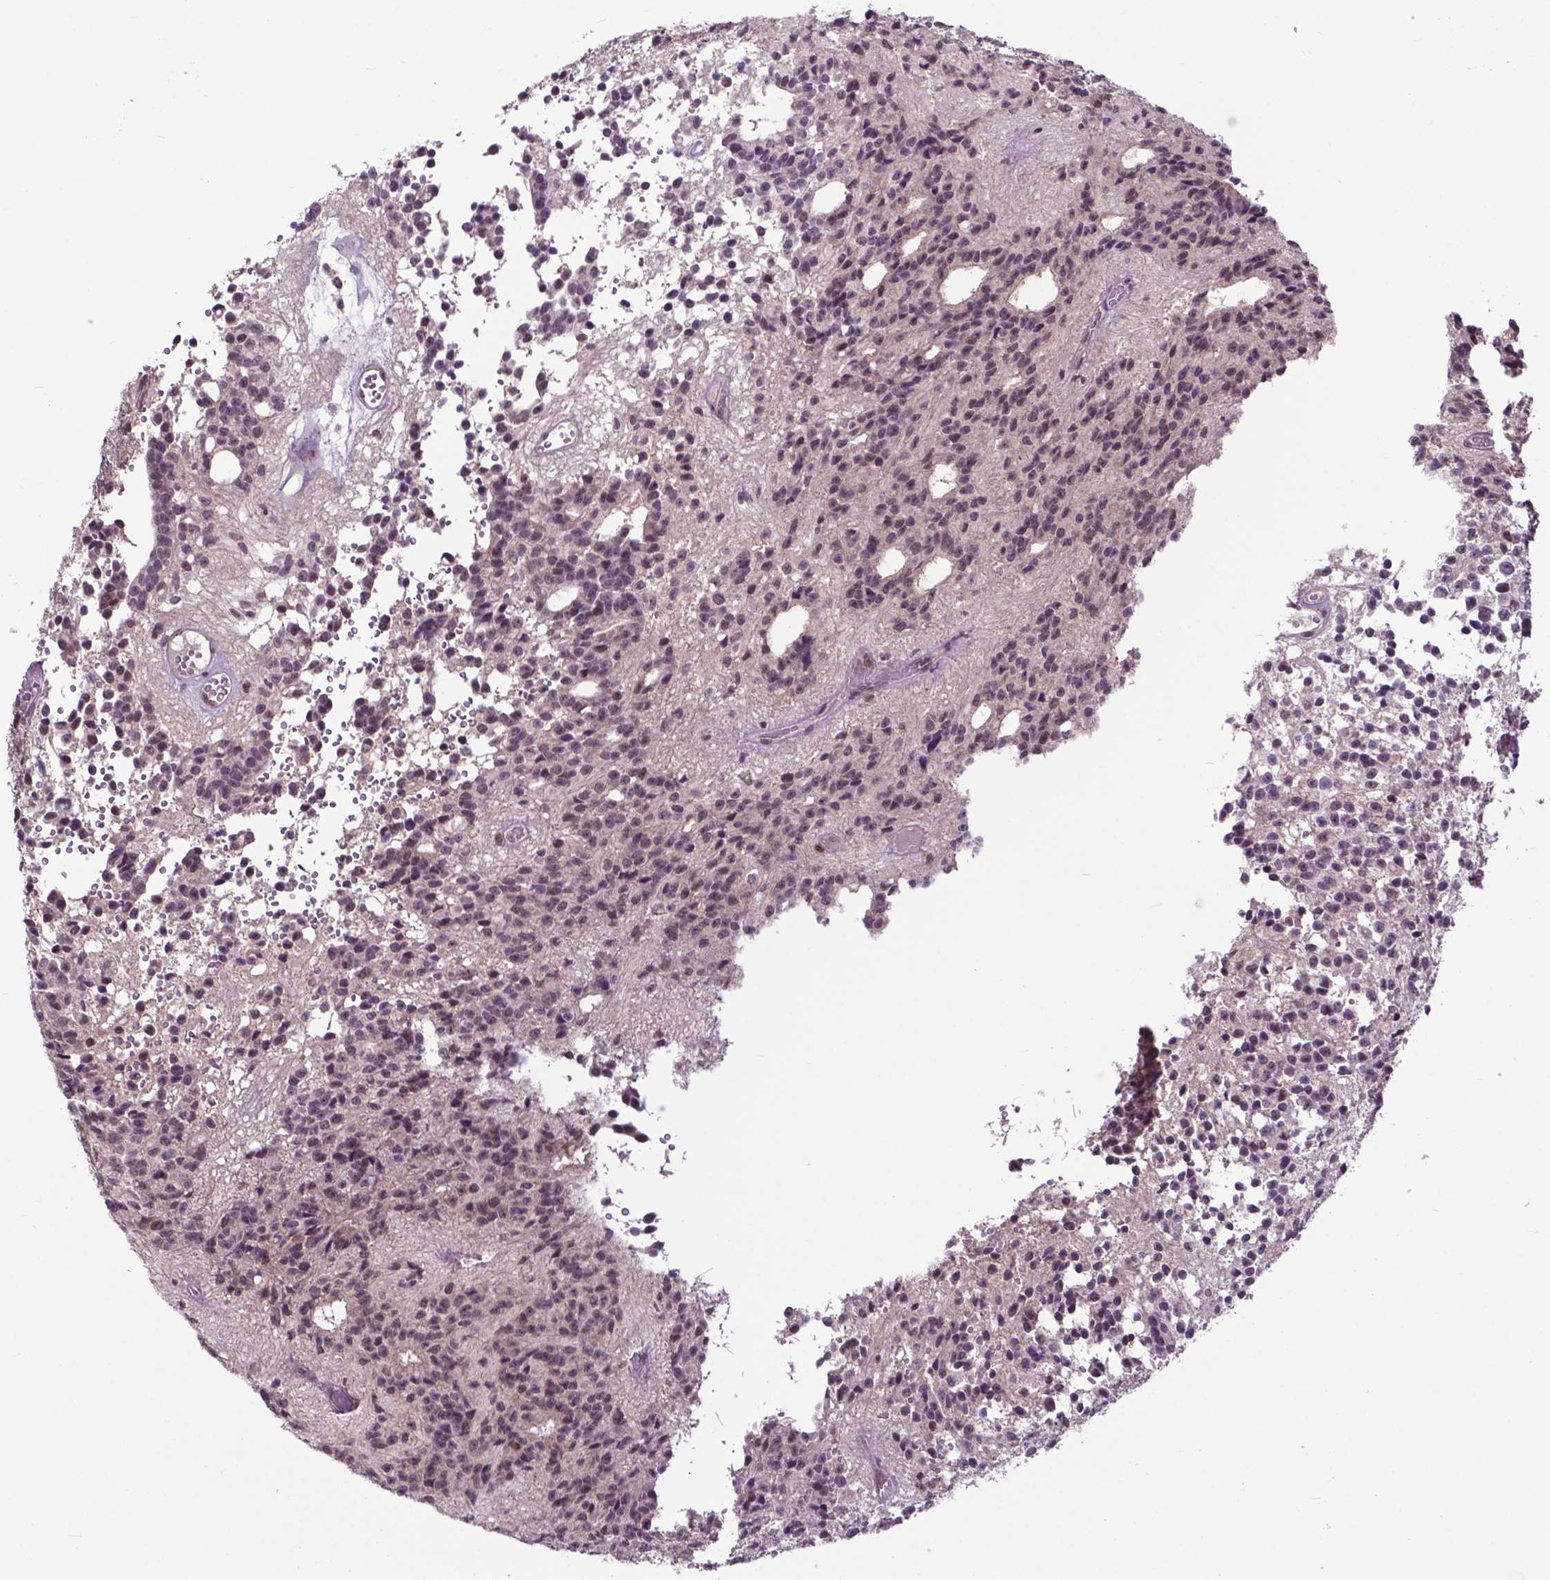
{"staining": {"intensity": "moderate", "quantity": ">75%", "location": "nuclear"}, "tissue": "glioma", "cell_type": "Tumor cells", "image_type": "cancer", "snomed": [{"axis": "morphology", "description": "Glioma, malignant, Low grade"}, {"axis": "topography", "description": "Brain"}], "caption": "An immunohistochemistry photomicrograph of tumor tissue is shown. Protein staining in brown shows moderate nuclear positivity in malignant low-grade glioma within tumor cells. Nuclei are stained in blue.", "gene": "FAF1", "patient": {"sex": "male", "age": 31}}